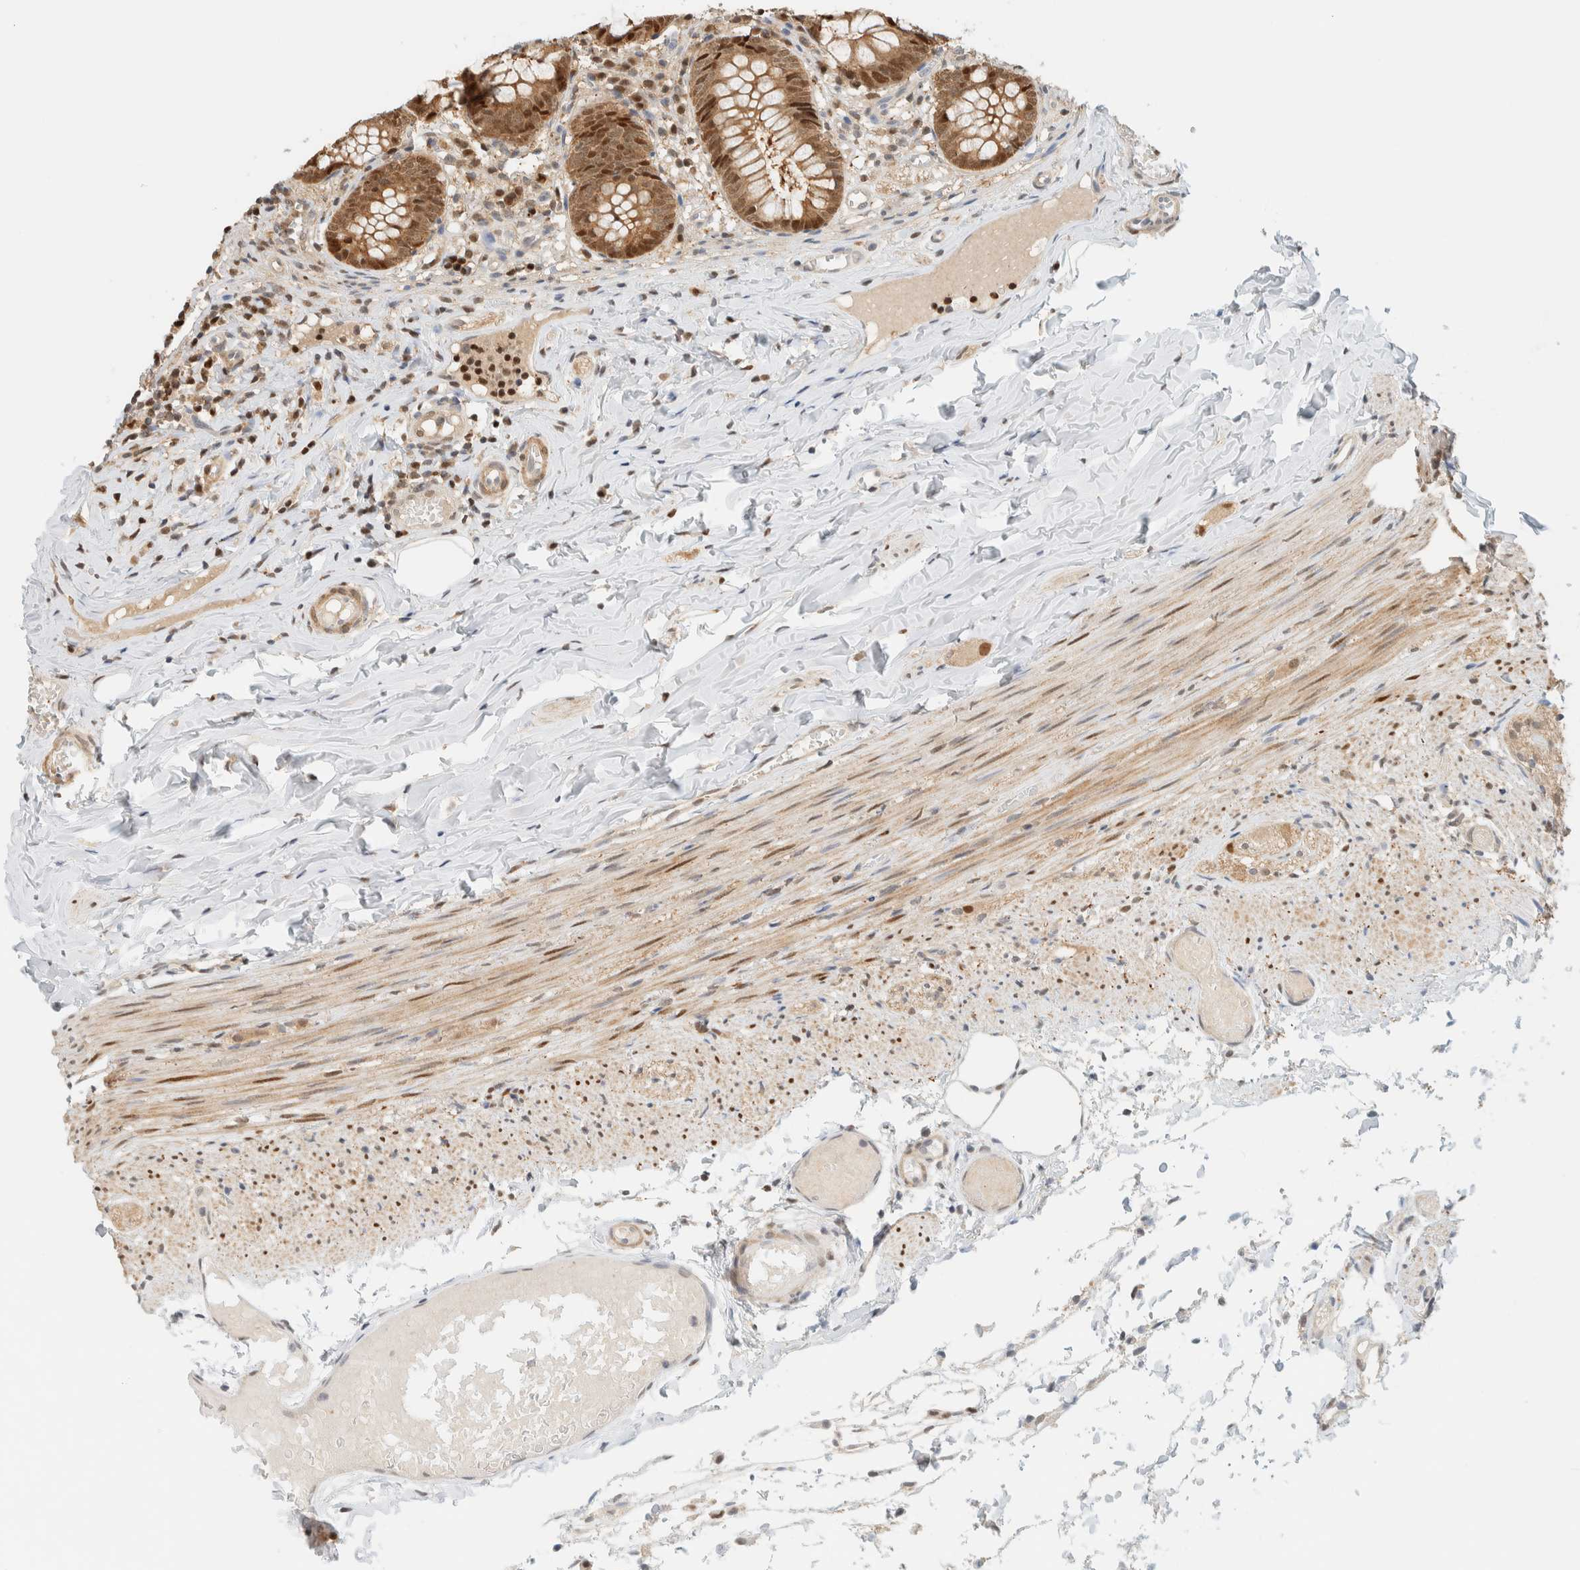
{"staining": {"intensity": "moderate", "quantity": ">75%", "location": "cytoplasmic/membranous,nuclear"}, "tissue": "appendix", "cell_type": "Glandular cells", "image_type": "normal", "snomed": [{"axis": "morphology", "description": "Normal tissue, NOS"}, {"axis": "topography", "description": "Appendix"}], "caption": "Protein analysis of normal appendix displays moderate cytoplasmic/membranous,nuclear expression in about >75% of glandular cells.", "gene": "ZBTB37", "patient": {"sex": "male", "age": 8}}